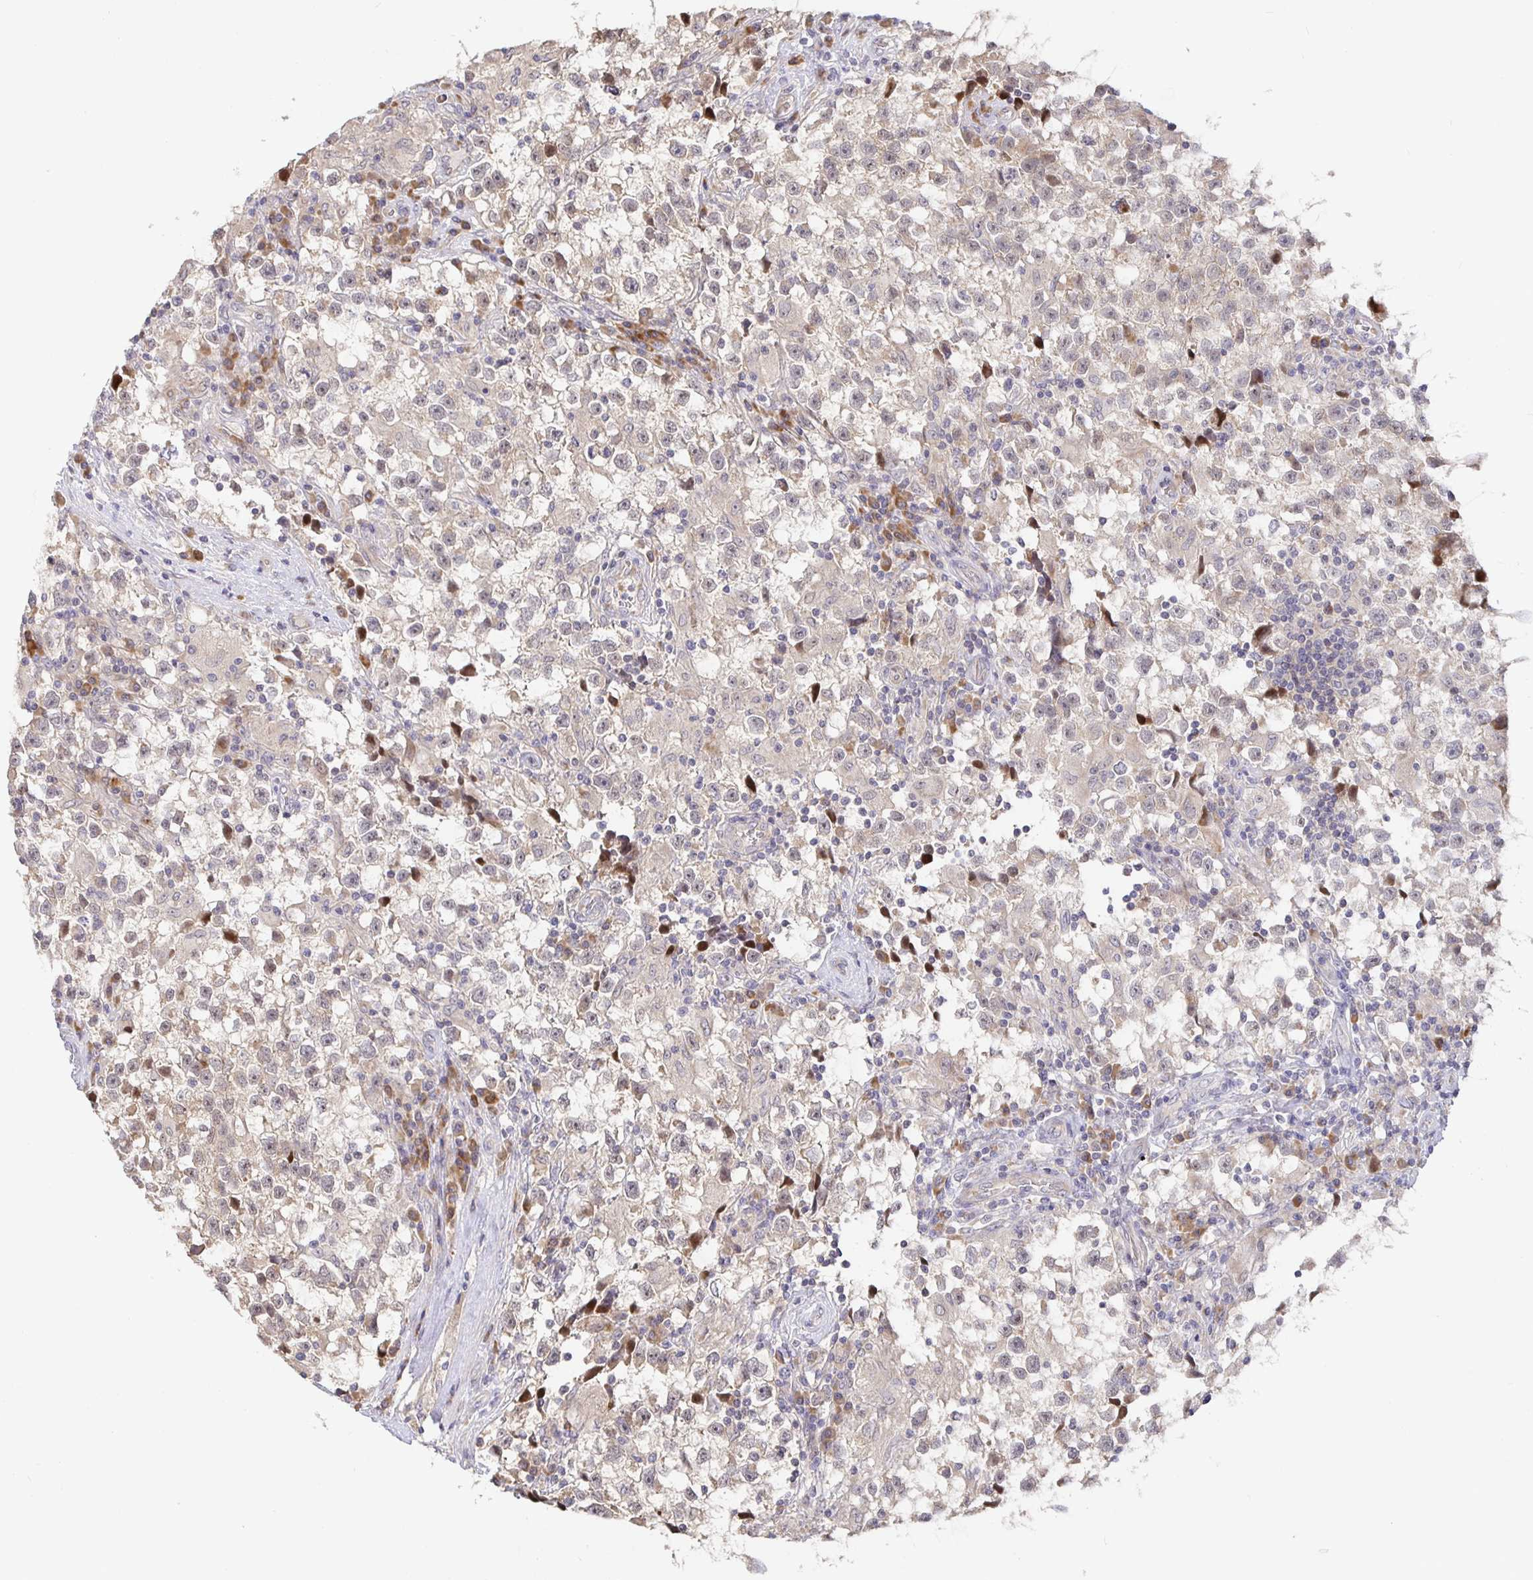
{"staining": {"intensity": "negative", "quantity": "none", "location": "none"}, "tissue": "testis cancer", "cell_type": "Tumor cells", "image_type": "cancer", "snomed": [{"axis": "morphology", "description": "Seminoma, NOS"}, {"axis": "topography", "description": "Testis"}], "caption": "High power microscopy micrograph of an immunohistochemistry (IHC) histopathology image of testis cancer, revealing no significant expression in tumor cells.", "gene": "ZDHHC11", "patient": {"sex": "male", "age": 31}}